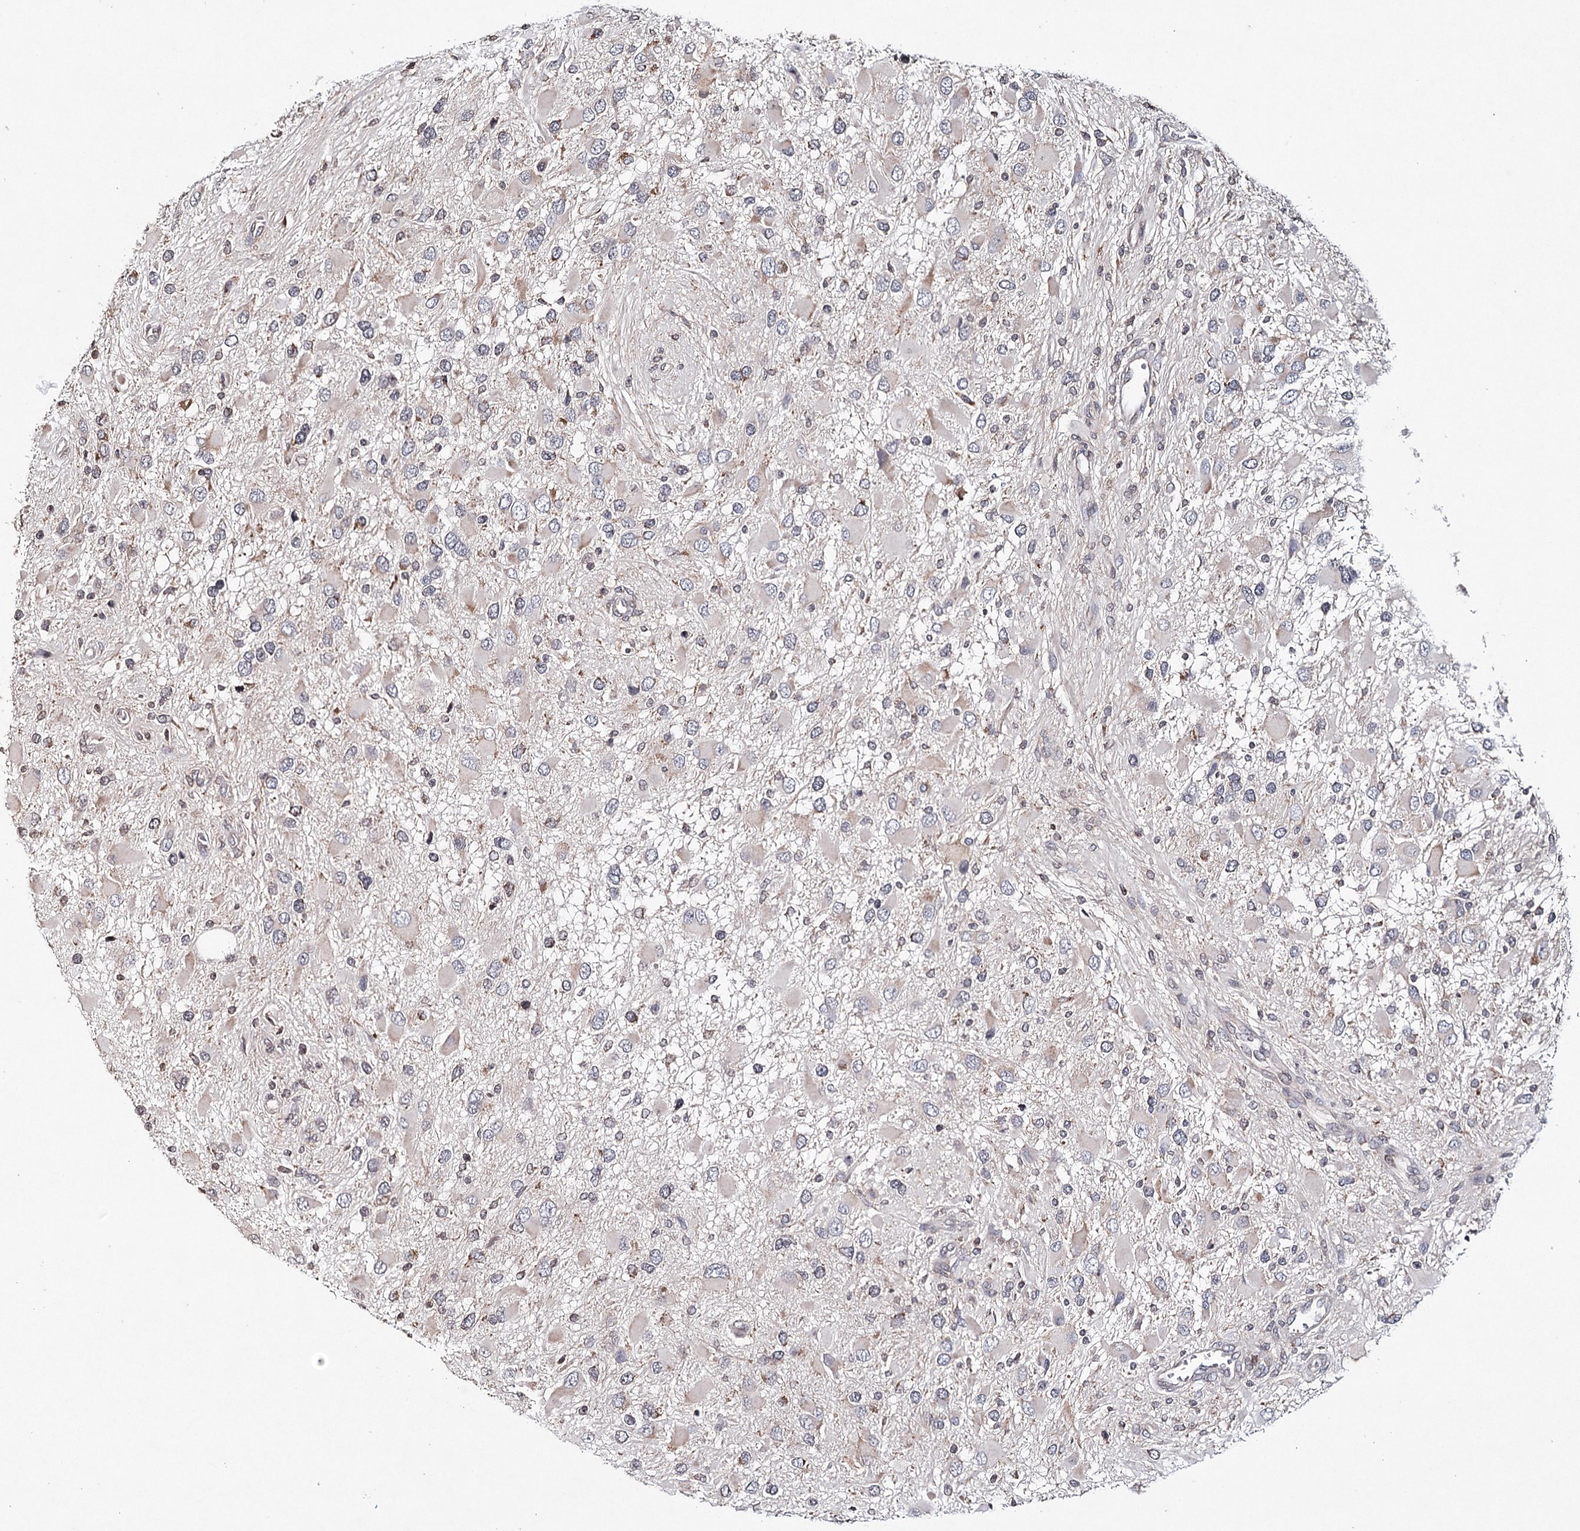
{"staining": {"intensity": "weak", "quantity": "<25%", "location": "cytoplasmic/membranous"}, "tissue": "glioma", "cell_type": "Tumor cells", "image_type": "cancer", "snomed": [{"axis": "morphology", "description": "Glioma, malignant, High grade"}, {"axis": "topography", "description": "Brain"}], "caption": "DAB (3,3'-diaminobenzidine) immunohistochemical staining of human glioma reveals no significant positivity in tumor cells.", "gene": "ICOS", "patient": {"sex": "male", "age": 53}}